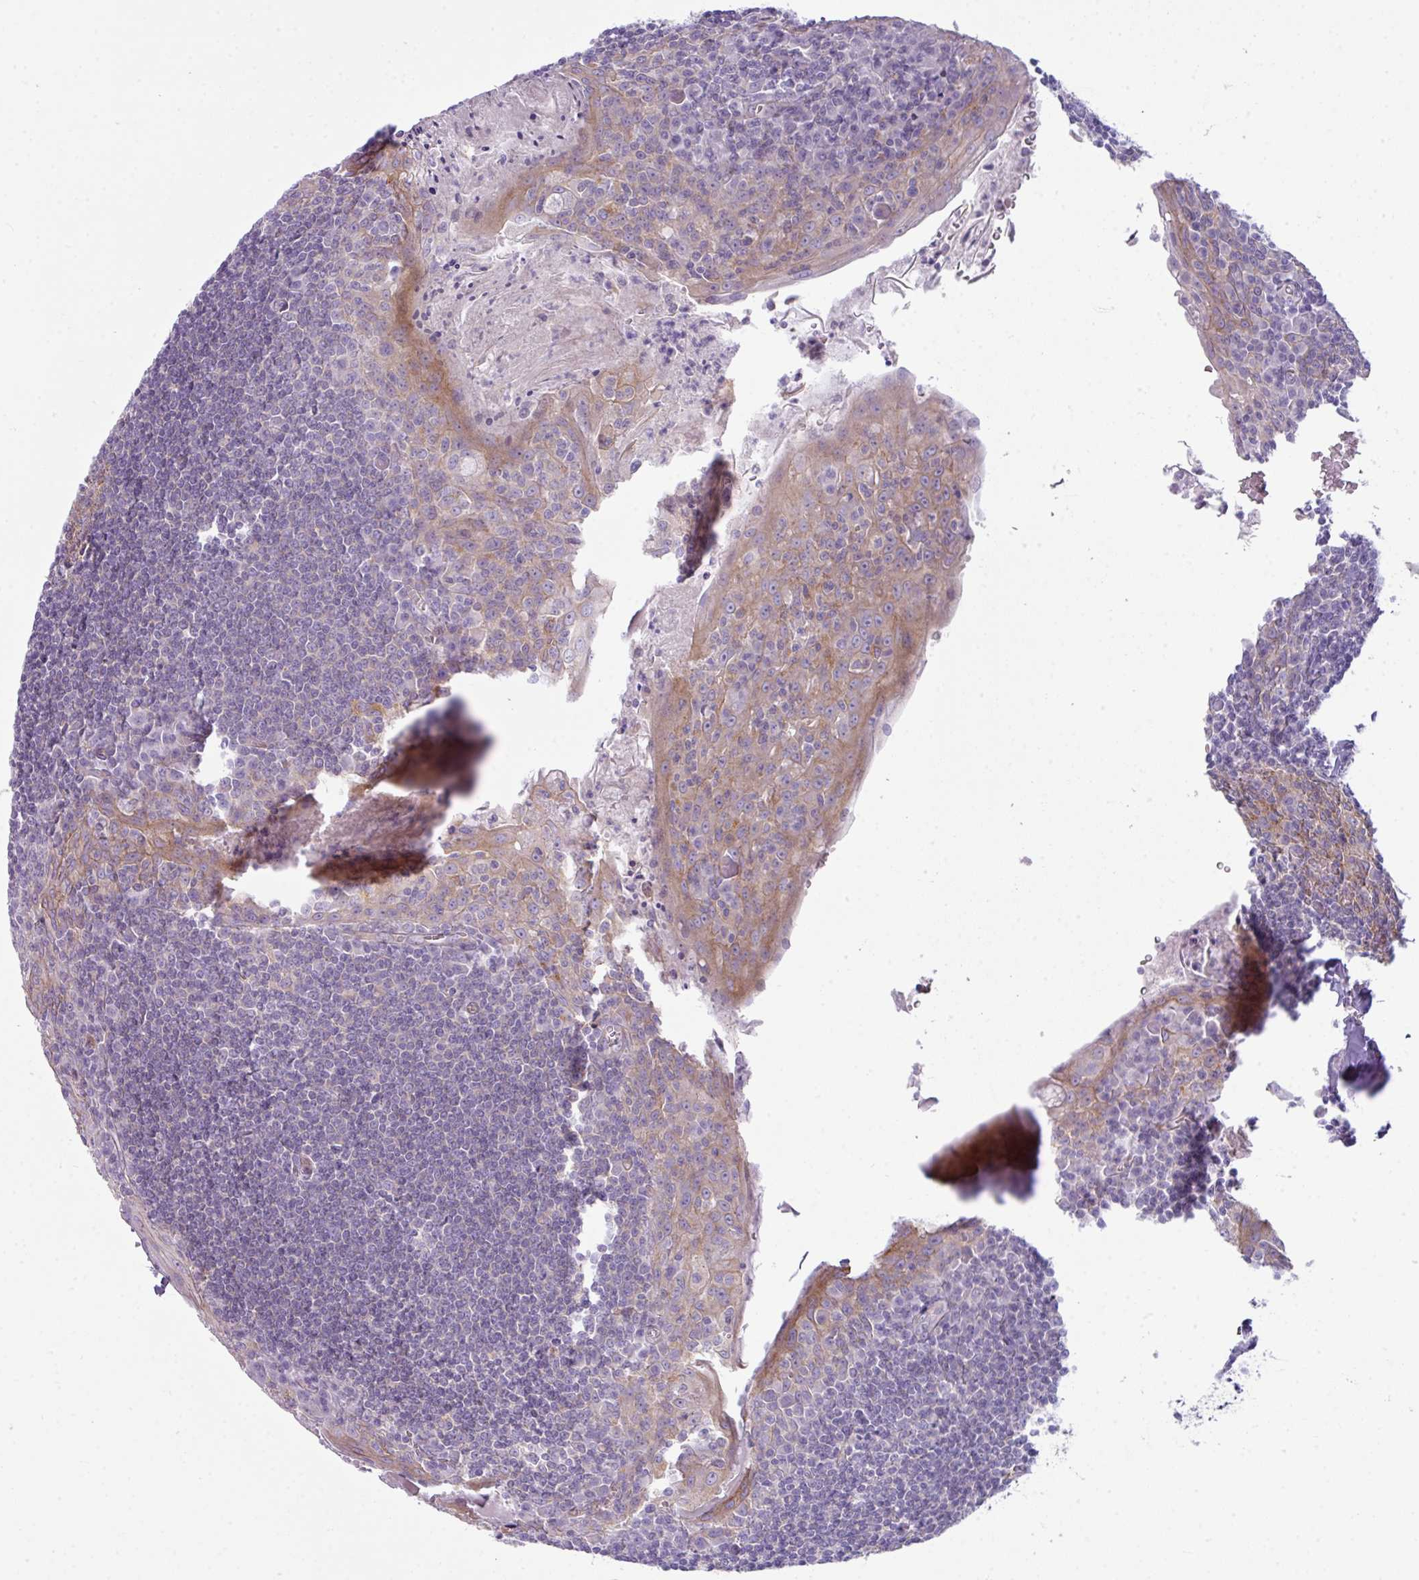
{"staining": {"intensity": "moderate", "quantity": ">75%", "location": "cytoplasmic/membranous"}, "tissue": "tonsil", "cell_type": "Germinal center cells", "image_type": "normal", "snomed": [{"axis": "morphology", "description": "Normal tissue, NOS"}, {"axis": "topography", "description": "Tonsil"}], "caption": "Brown immunohistochemical staining in benign human tonsil reveals moderate cytoplasmic/membranous expression in about >75% of germinal center cells.", "gene": "ABCC5", "patient": {"sex": "male", "age": 27}}